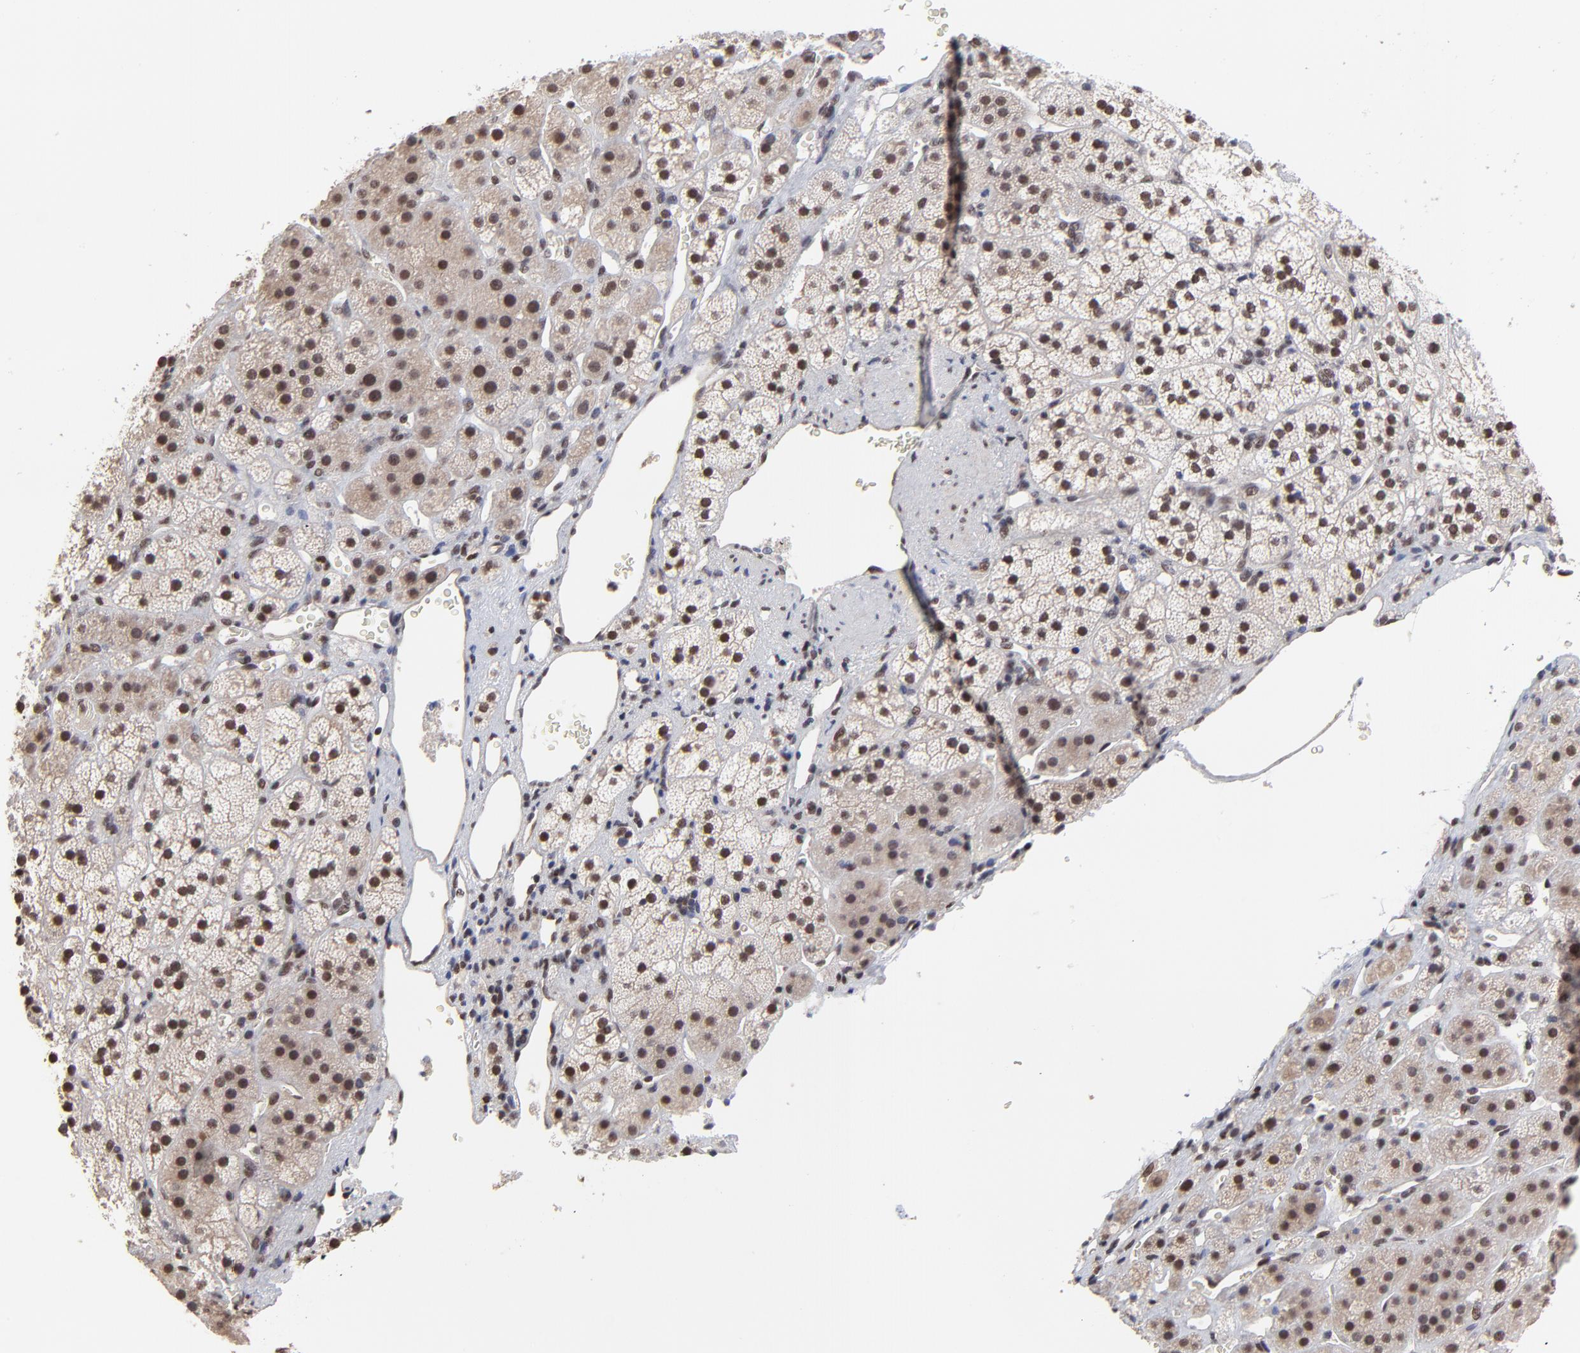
{"staining": {"intensity": "moderate", "quantity": ">75%", "location": "cytoplasmic/membranous,nuclear"}, "tissue": "adrenal gland", "cell_type": "Glandular cells", "image_type": "normal", "snomed": [{"axis": "morphology", "description": "Normal tissue, NOS"}, {"axis": "topography", "description": "Adrenal gland"}], "caption": "Immunohistochemical staining of benign adrenal gland exhibits >75% levels of moderate cytoplasmic/membranous,nuclear protein positivity in about >75% of glandular cells. Ihc stains the protein of interest in brown and the nuclei are stained blue.", "gene": "DSN1", "patient": {"sex": "female", "age": 44}}